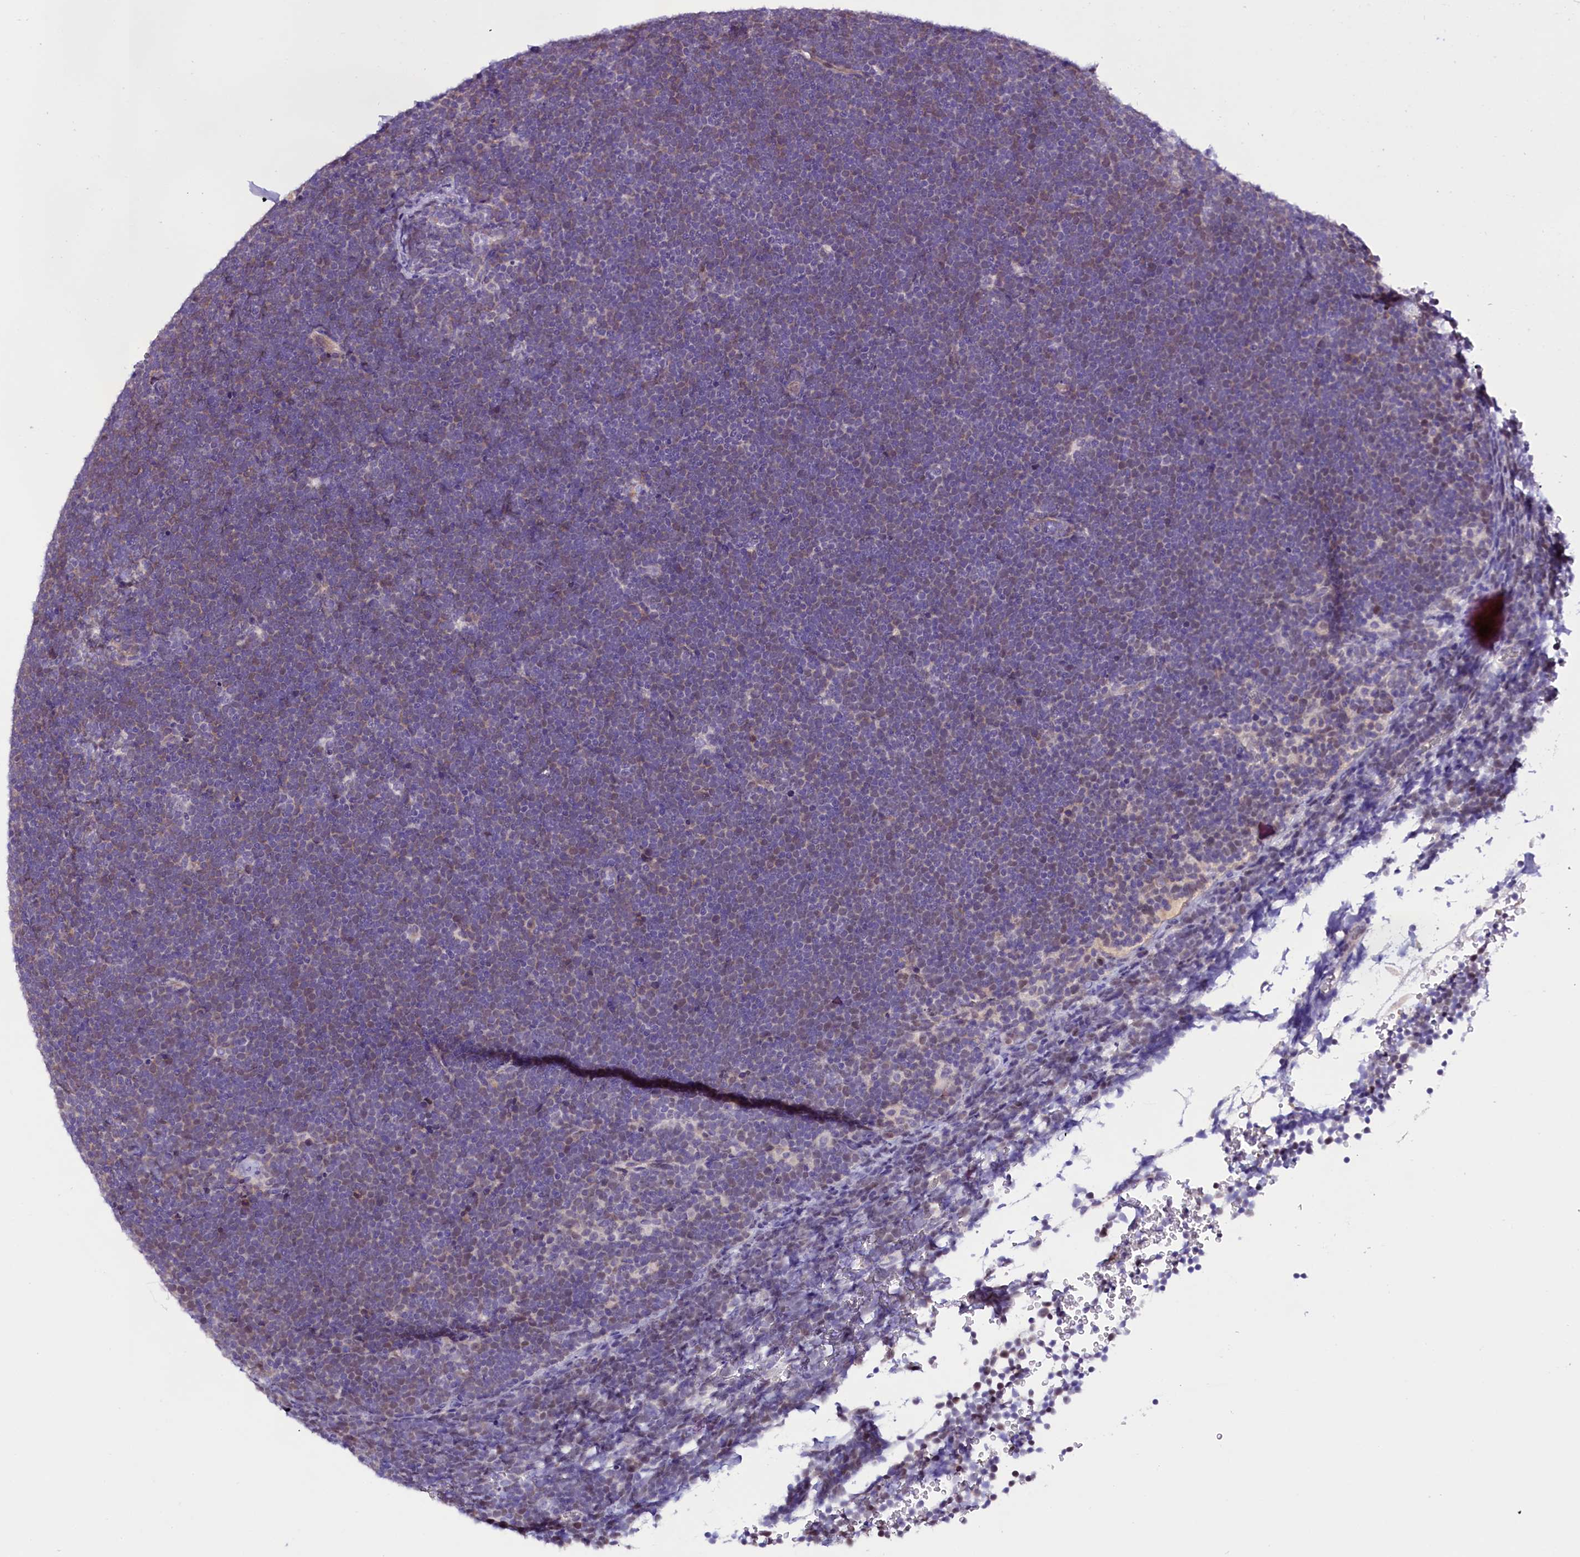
{"staining": {"intensity": "negative", "quantity": "none", "location": "none"}, "tissue": "lymphoma", "cell_type": "Tumor cells", "image_type": "cancer", "snomed": [{"axis": "morphology", "description": "Malignant lymphoma, non-Hodgkin's type, High grade"}, {"axis": "topography", "description": "Lymph node"}], "caption": "A histopathology image of malignant lymphoma, non-Hodgkin's type (high-grade) stained for a protein displays no brown staining in tumor cells.", "gene": "C9orf40", "patient": {"sex": "male", "age": 13}}